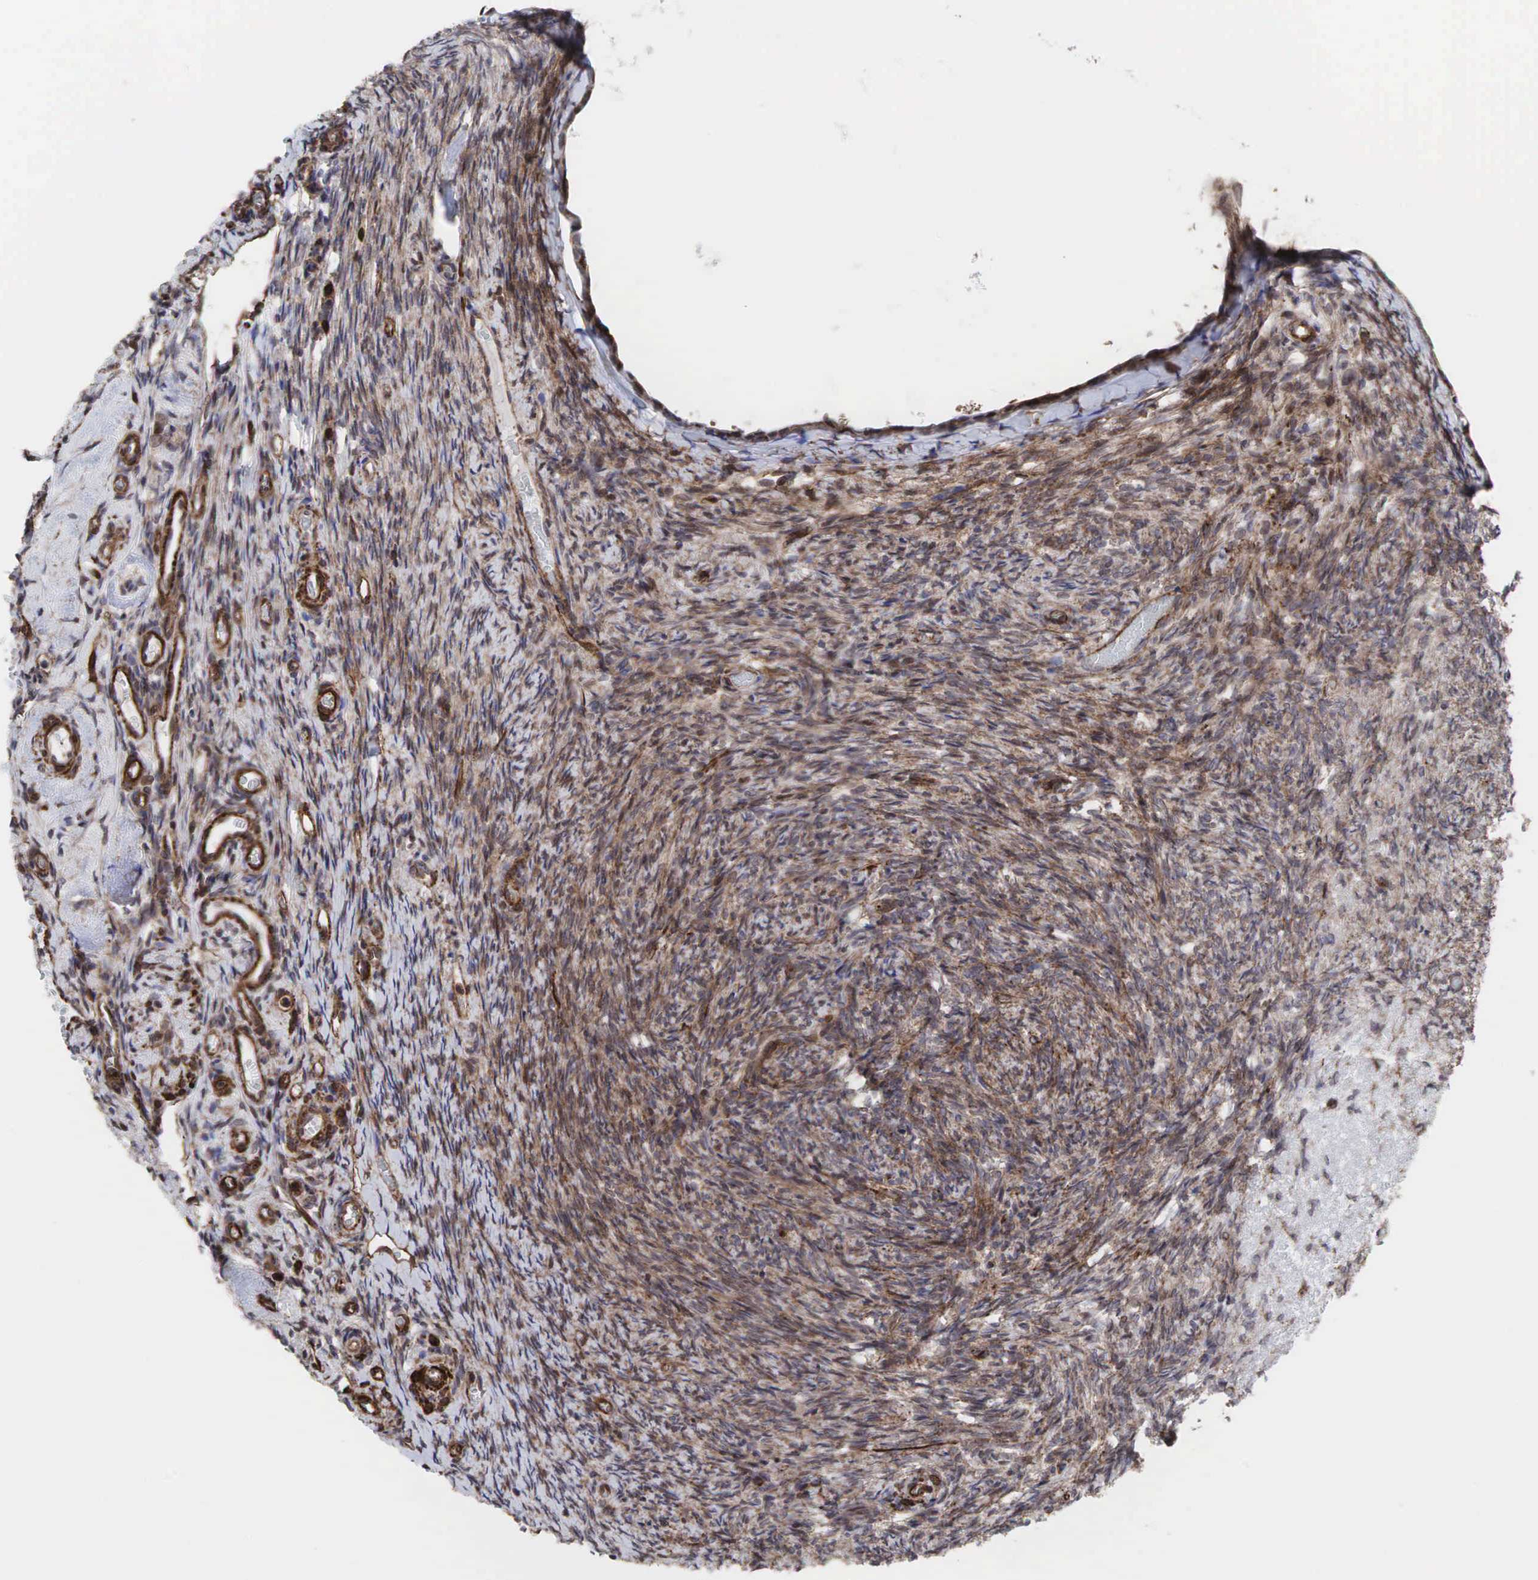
{"staining": {"intensity": "moderate", "quantity": ">75%", "location": "cytoplasmic/membranous"}, "tissue": "ovary", "cell_type": "Ovarian stroma cells", "image_type": "normal", "snomed": [{"axis": "morphology", "description": "Normal tissue, NOS"}, {"axis": "topography", "description": "Ovary"}], "caption": "DAB (3,3'-diaminobenzidine) immunohistochemical staining of benign human ovary reveals moderate cytoplasmic/membranous protein expression in approximately >75% of ovarian stroma cells. (brown staining indicates protein expression, while blue staining denotes nuclei).", "gene": "GPRASP1", "patient": {"sex": "female", "age": 78}}